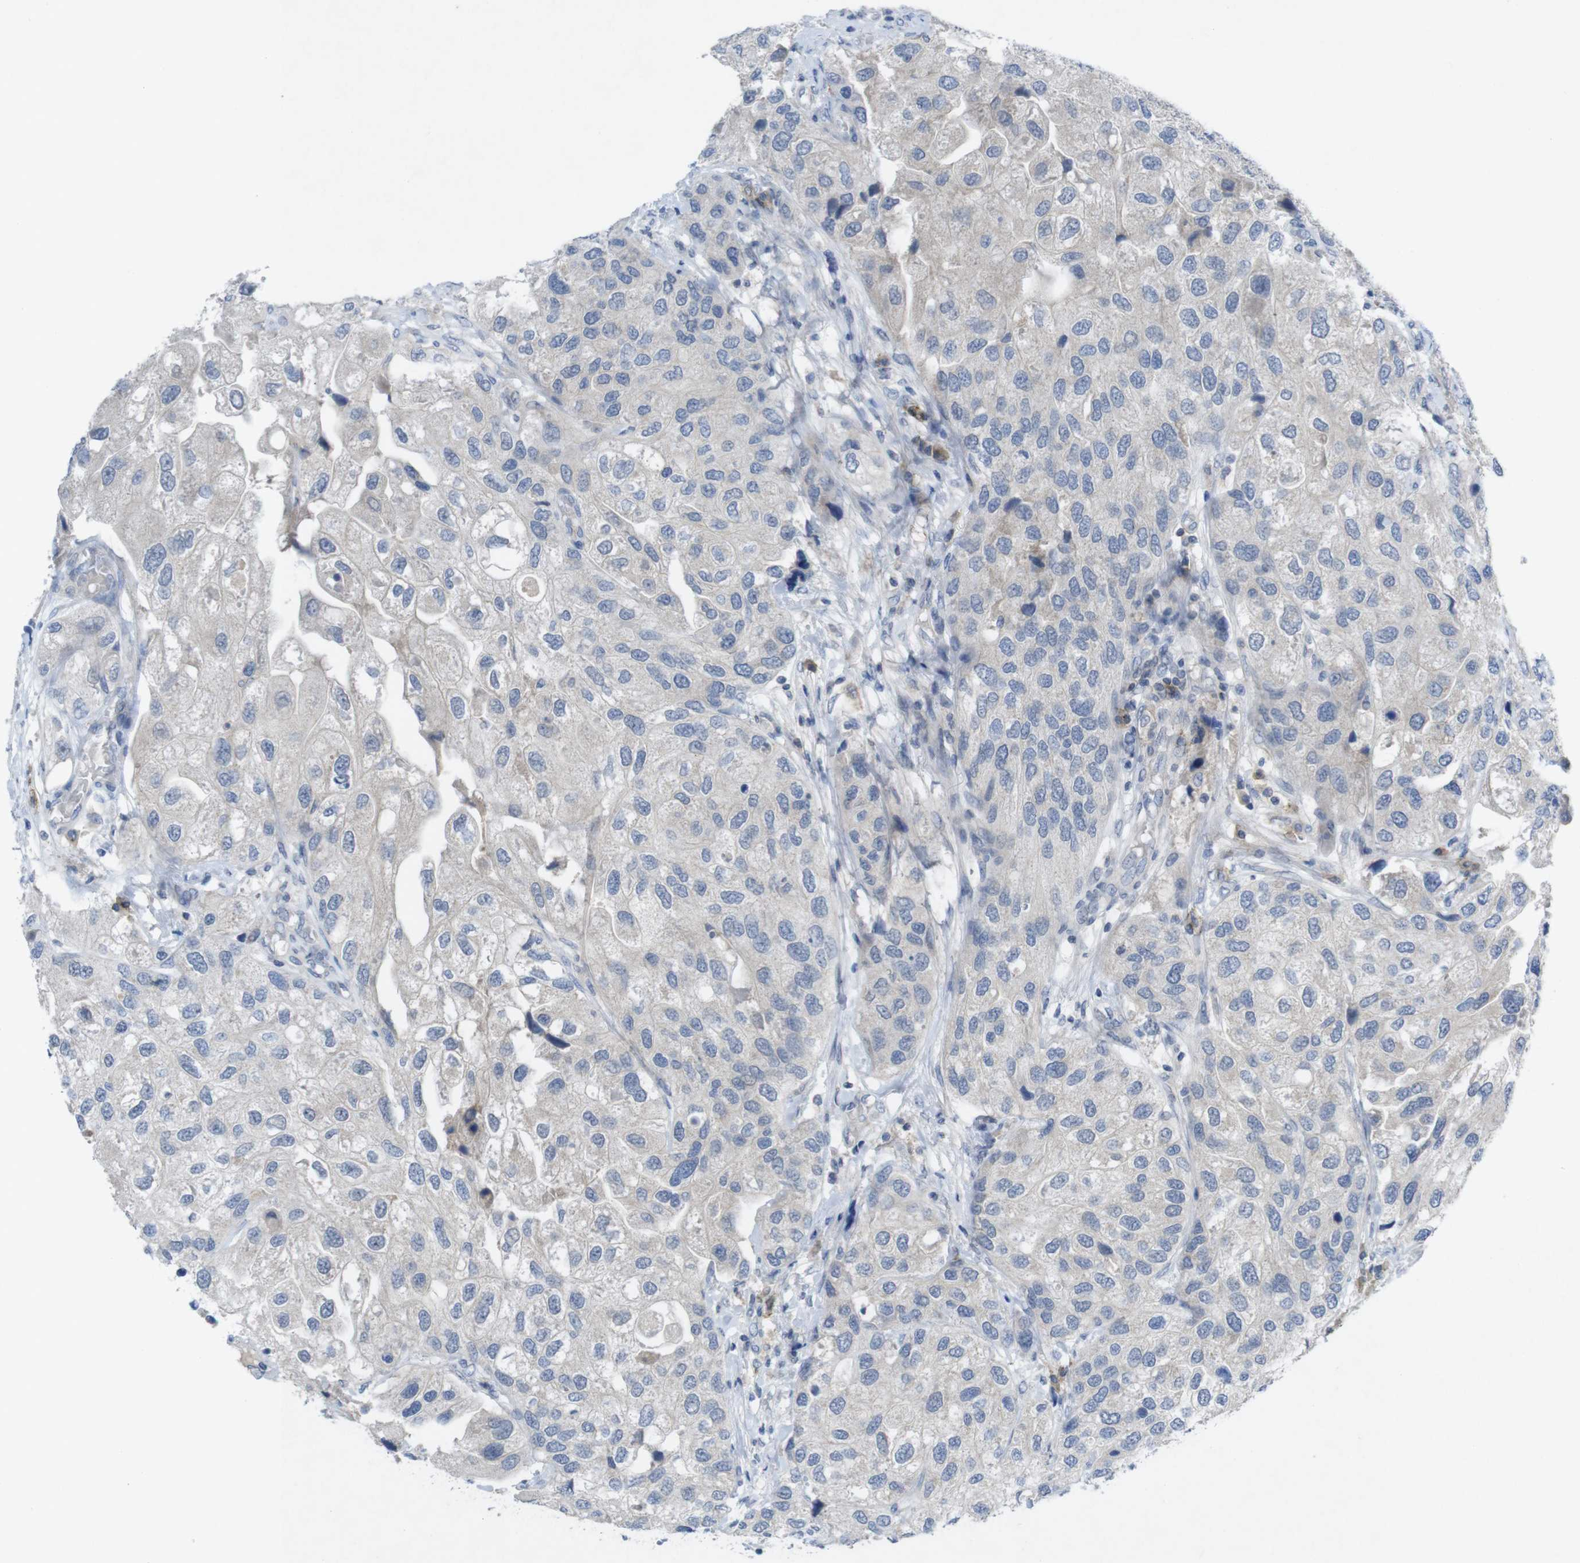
{"staining": {"intensity": "weak", "quantity": "<25%", "location": "cytoplasmic/membranous"}, "tissue": "urothelial cancer", "cell_type": "Tumor cells", "image_type": "cancer", "snomed": [{"axis": "morphology", "description": "Urothelial carcinoma, High grade"}, {"axis": "topography", "description": "Urinary bladder"}], "caption": "This photomicrograph is of high-grade urothelial carcinoma stained with IHC to label a protein in brown with the nuclei are counter-stained blue. There is no positivity in tumor cells.", "gene": "SLAMF7", "patient": {"sex": "female", "age": 64}}